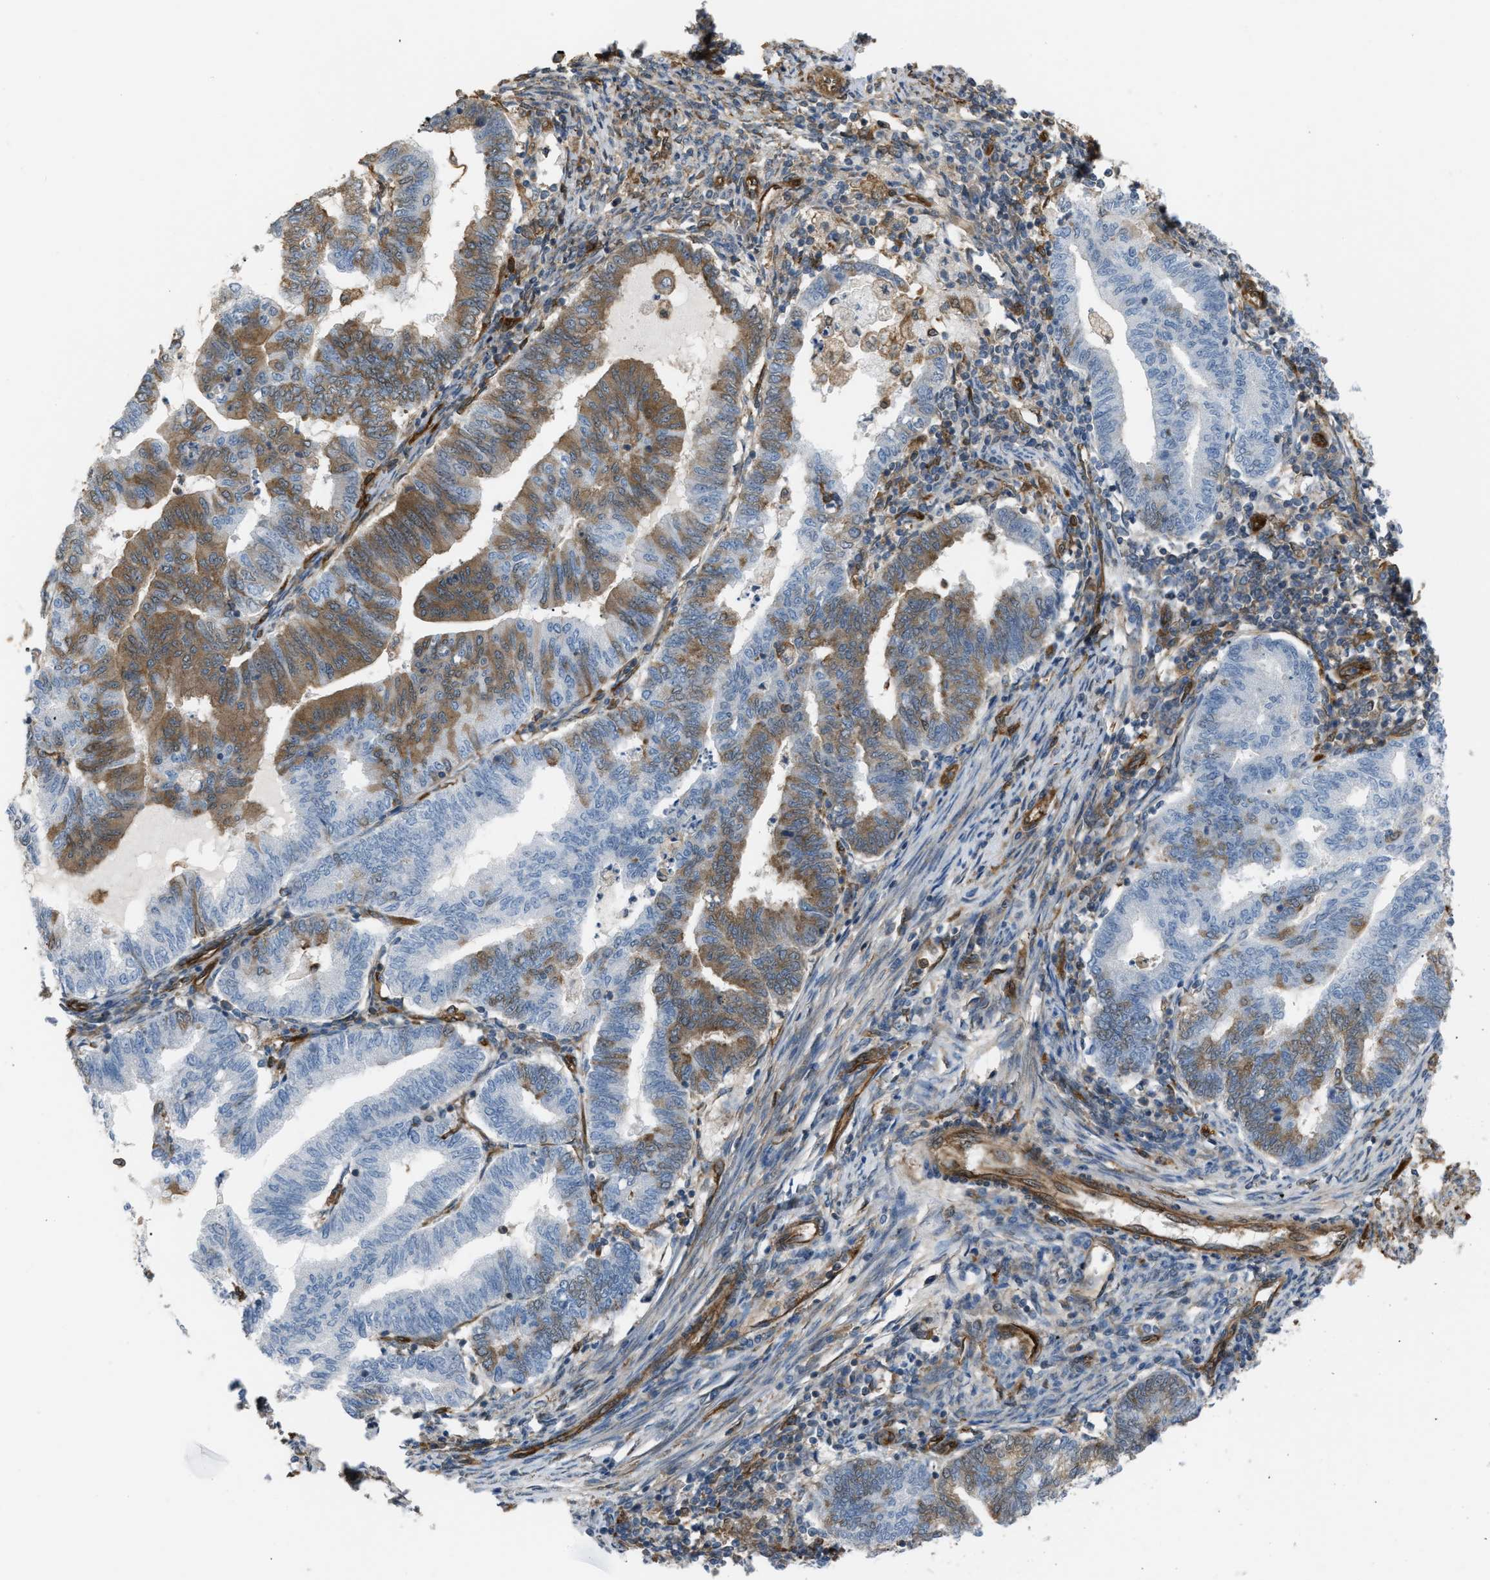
{"staining": {"intensity": "moderate", "quantity": "25%-75%", "location": "cytoplasmic/membranous"}, "tissue": "endometrial cancer", "cell_type": "Tumor cells", "image_type": "cancer", "snomed": [{"axis": "morphology", "description": "Polyp, NOS"}, {"axis": "morphology", "description": "Adenocarcinoma, NOS"}, {"axis": "morphology", "description": "Adenoma, NOS"}, {"axis": "topography", "description": "Endometrium"}], "caption": "This is a photomicrograph of IHC staining of endometrial cancer, which shows moderate staining in the cytoplasmic/membranous of tumor cells.", "gene": "PICALM", "patient": {"sex": "female", "age": 79}}